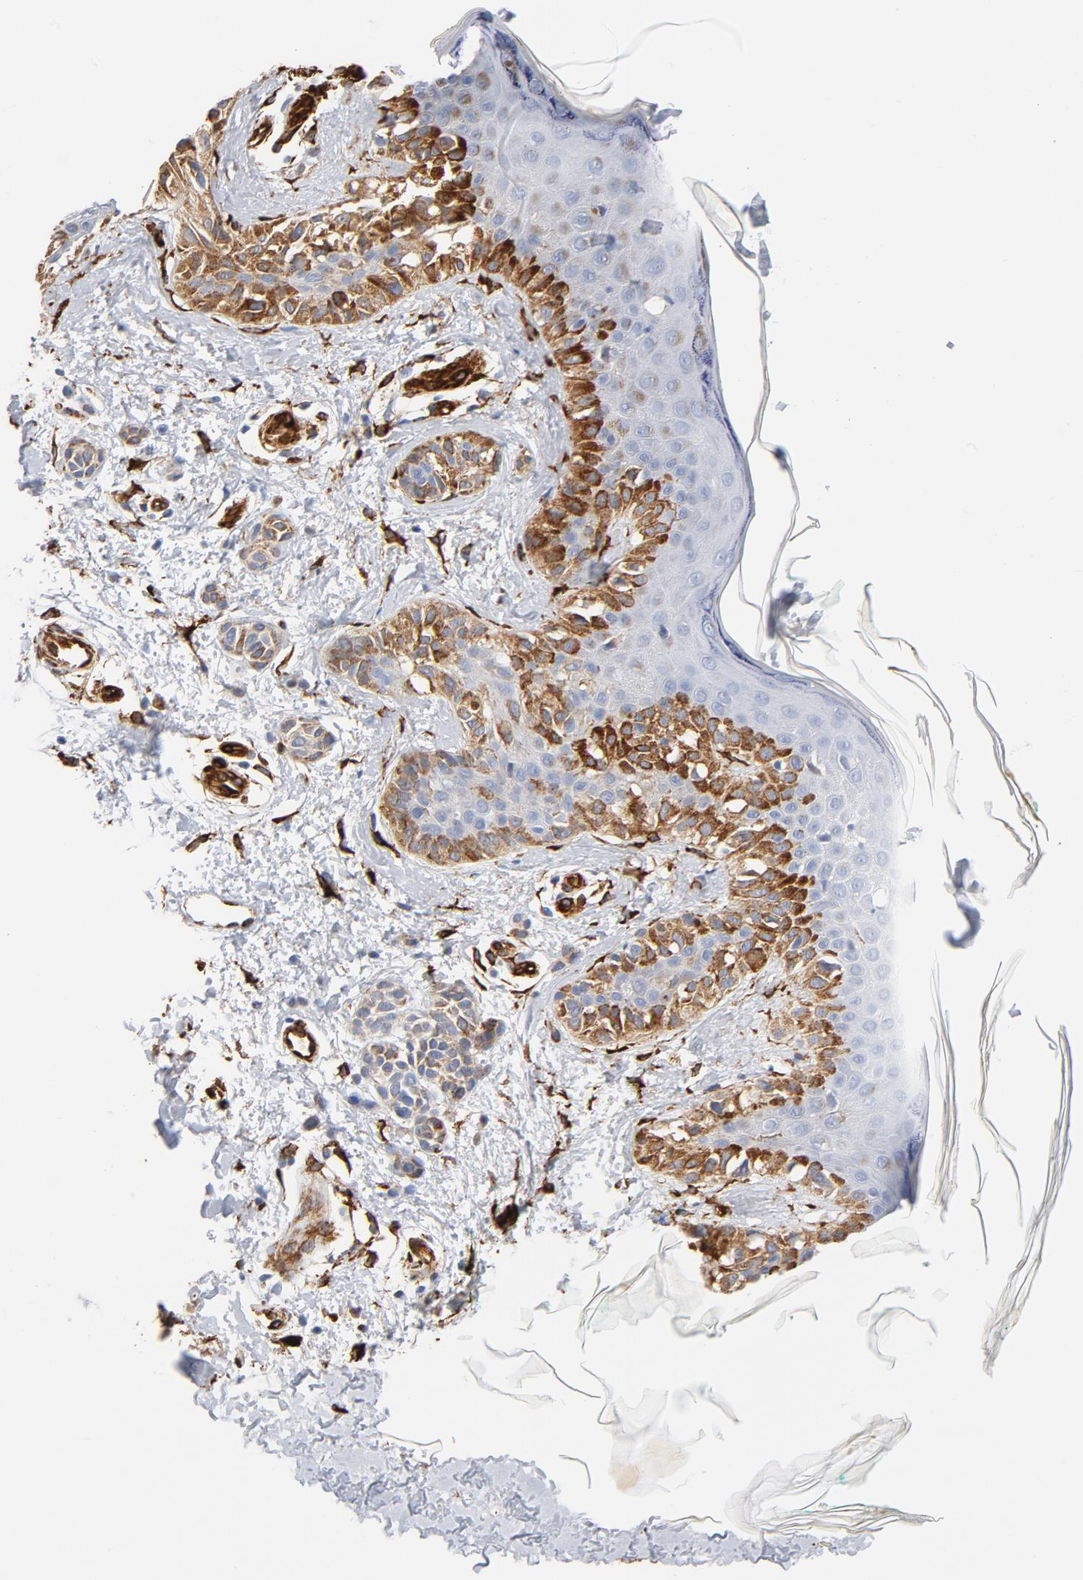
{"staining": {"intensity": "strong", "quantity": ">75%", "location": "cytoplasmic/membranous"}, "tissue": "melanoma", "cell_type": "Tumor cells", "image_type": "cancer", "snomed": [{"axis": "morphology", "description": "Normal tissue, NOS"}, {"axis": "morphology", "description": "Malignant melanoma, NOS"}, {"axis": "topography", "description": "Skin"}], "caption": "Immunohistochemistry (IHC) (DAB (3,3'-diaminobenzidine)) staining of human malignant melanoma reveals strong cytoplasmic/membranous protein positivity in about >75% of tumor cells.", "gene": "SERPINH1", "patient": {"sex": "male", "age": 83}}